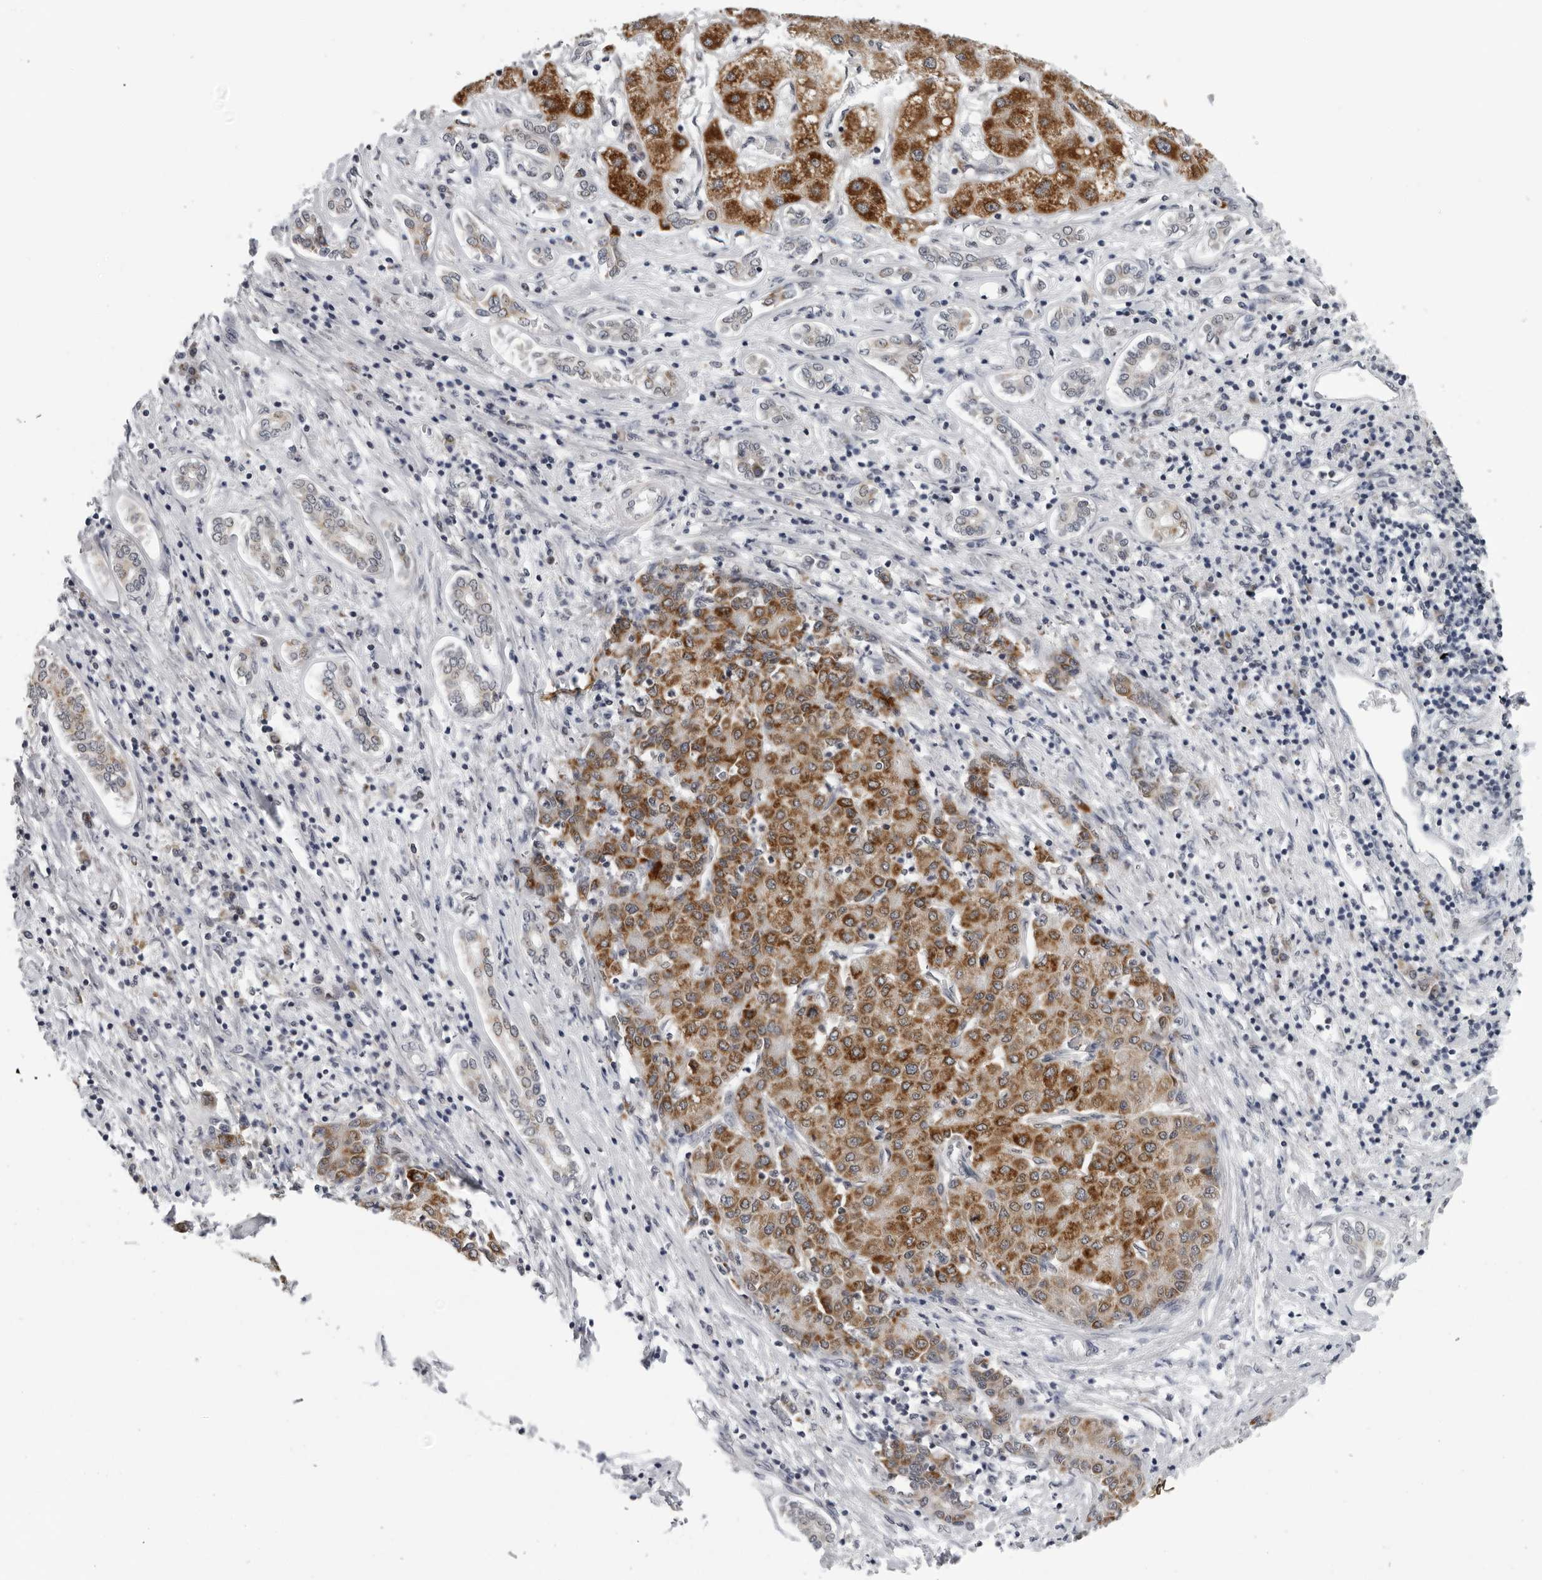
{"staining": {"intensity": "strong", "quantity": ">75%", "location": "cytoplasmic/membranous"}, "tissue": "liver cancer", "cell_type": "Tumor cells", "image_type": "cancer", "snomed": [{"axis": "morphology", "description": "Carcinoma, Hepatocellular, NOS"}, {"axis": "topography", "description": "Liver"}], "caption": "Immunohistochemistry (IHC) photomicrograph of human liver cancer stained for a protein (brown), which demonstrates high levels of strong cytoplasmic/membranous positivity in approximately >75% of tumor cells.", "gene": "CPT2", "patient": {"sex": "male", "age": 65}}